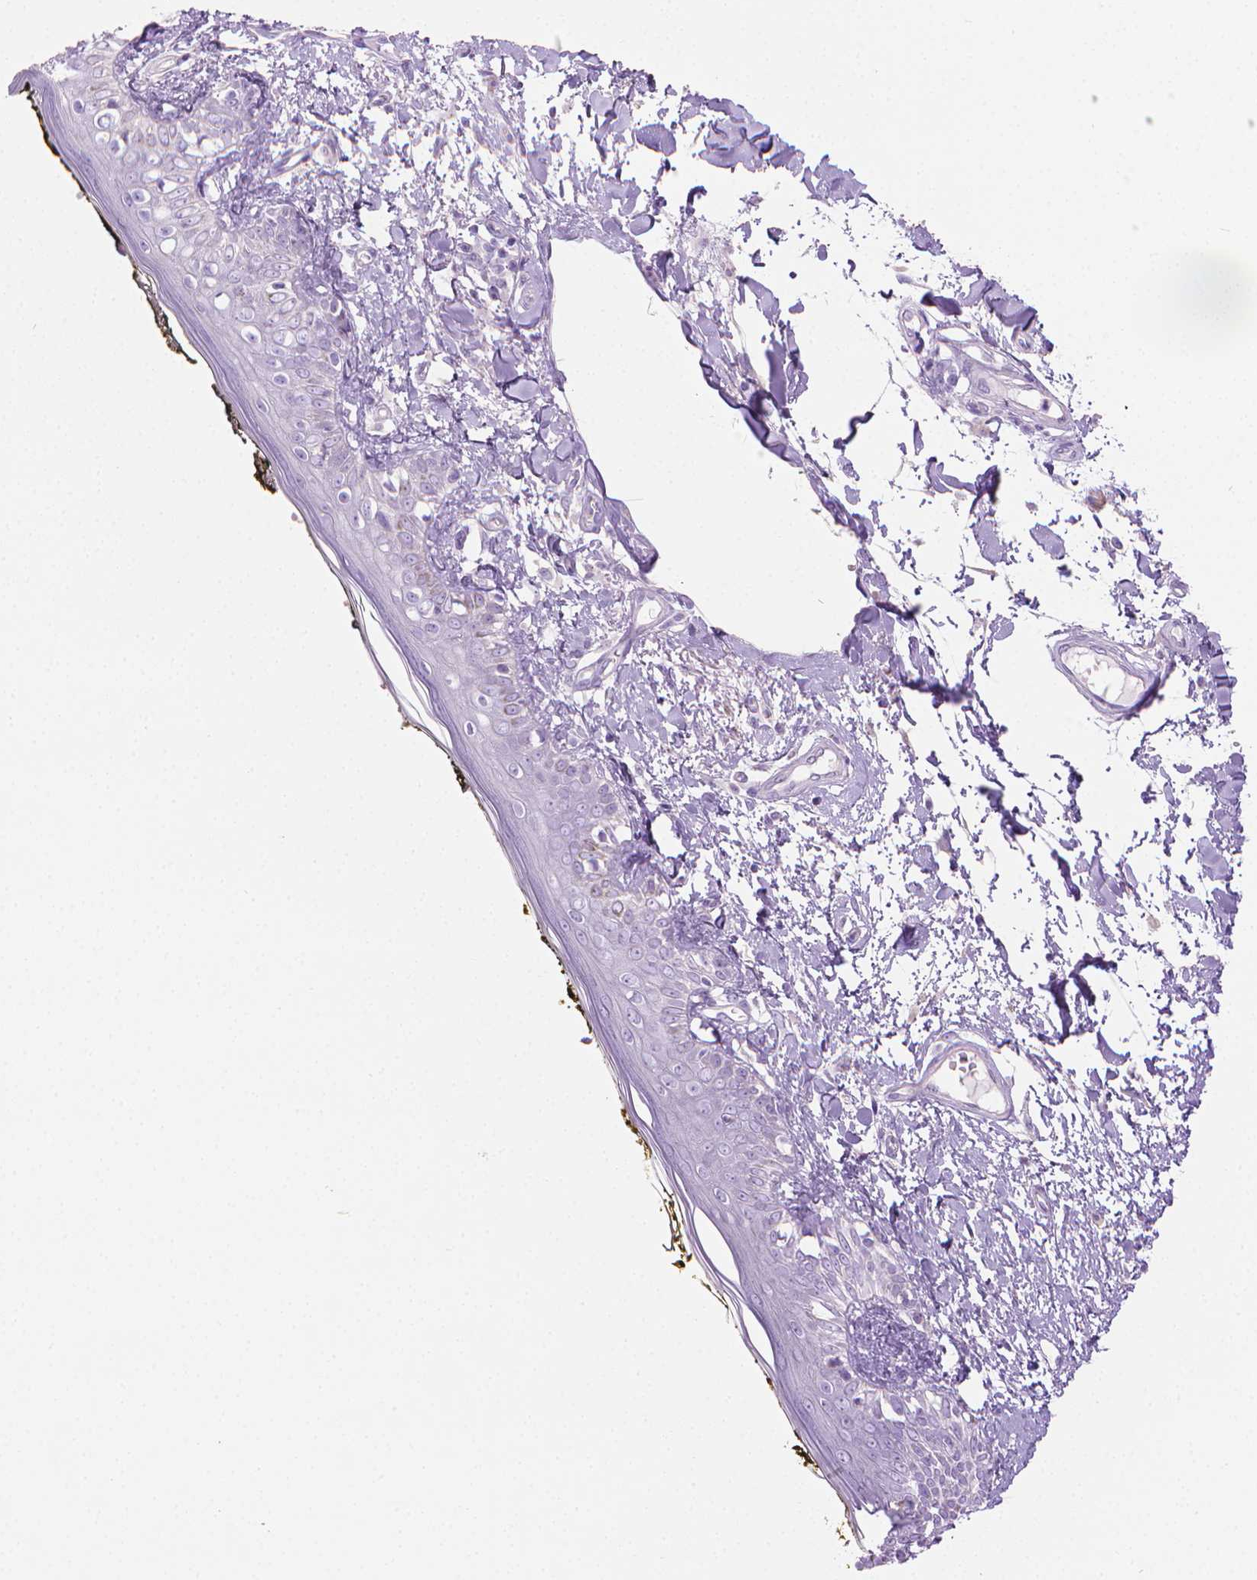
{"staining": {"intensity": "negative", "quantity": "none", "location": "none"}, "tissue": "skin", "cell_type": "Fibroblasts", "image_type": "normal", "snomed": [{"axis": "morphology", "description": "Normal tissue, NOS"}, {"axis": "topography", "description": "Skin"}], "caption": "Image shows no protein expression in fibroblasts of unremarkable skin. Brightfield microscopy of immunohistochemistry stained with DAB (brown) and hematoxylin (blue), captured at high magnification.", "gene": "FASN", "patient": {"sex": "male", "age": 76}}